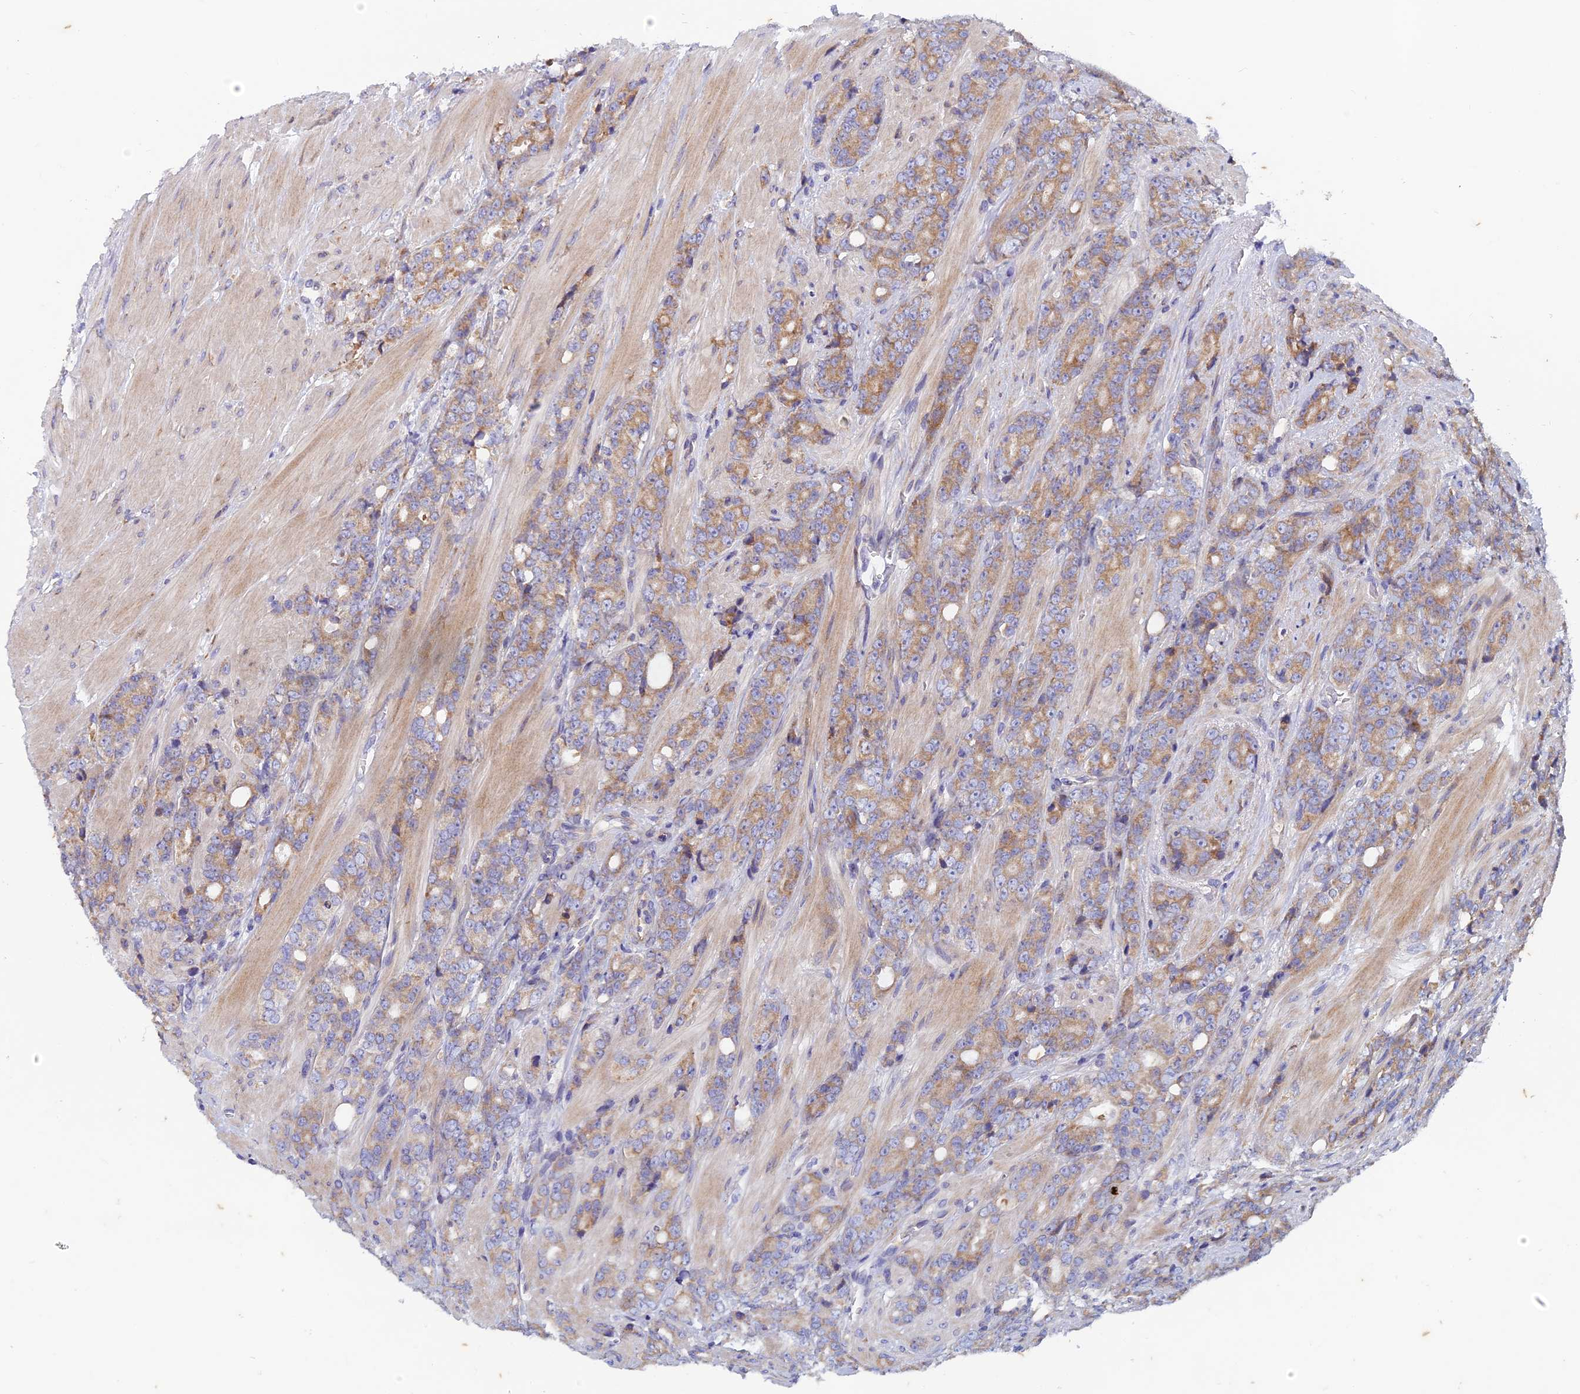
{"staining": {"intensity": "moderate", "quantity": ">75%", "location": "cytoplasmic/membranous"}, "tissue": "prostate cancer", "cell_type": "Tumor cells", "image_type": "cancer", "snomed": [{"axis": "morphology", "description": "Adenocarcinoma, High grade"}, {"axis": "topography", "description": "Prostate"}], "caption": "A micrograph showing moderate cytoplasmic/membranous positivity in about >75% of tumor cells in prostate cancer, as visualized by brown immunohistochemical staining.", "gene": "AP4S1", "patient": {"sex": "male", "age": 62}}